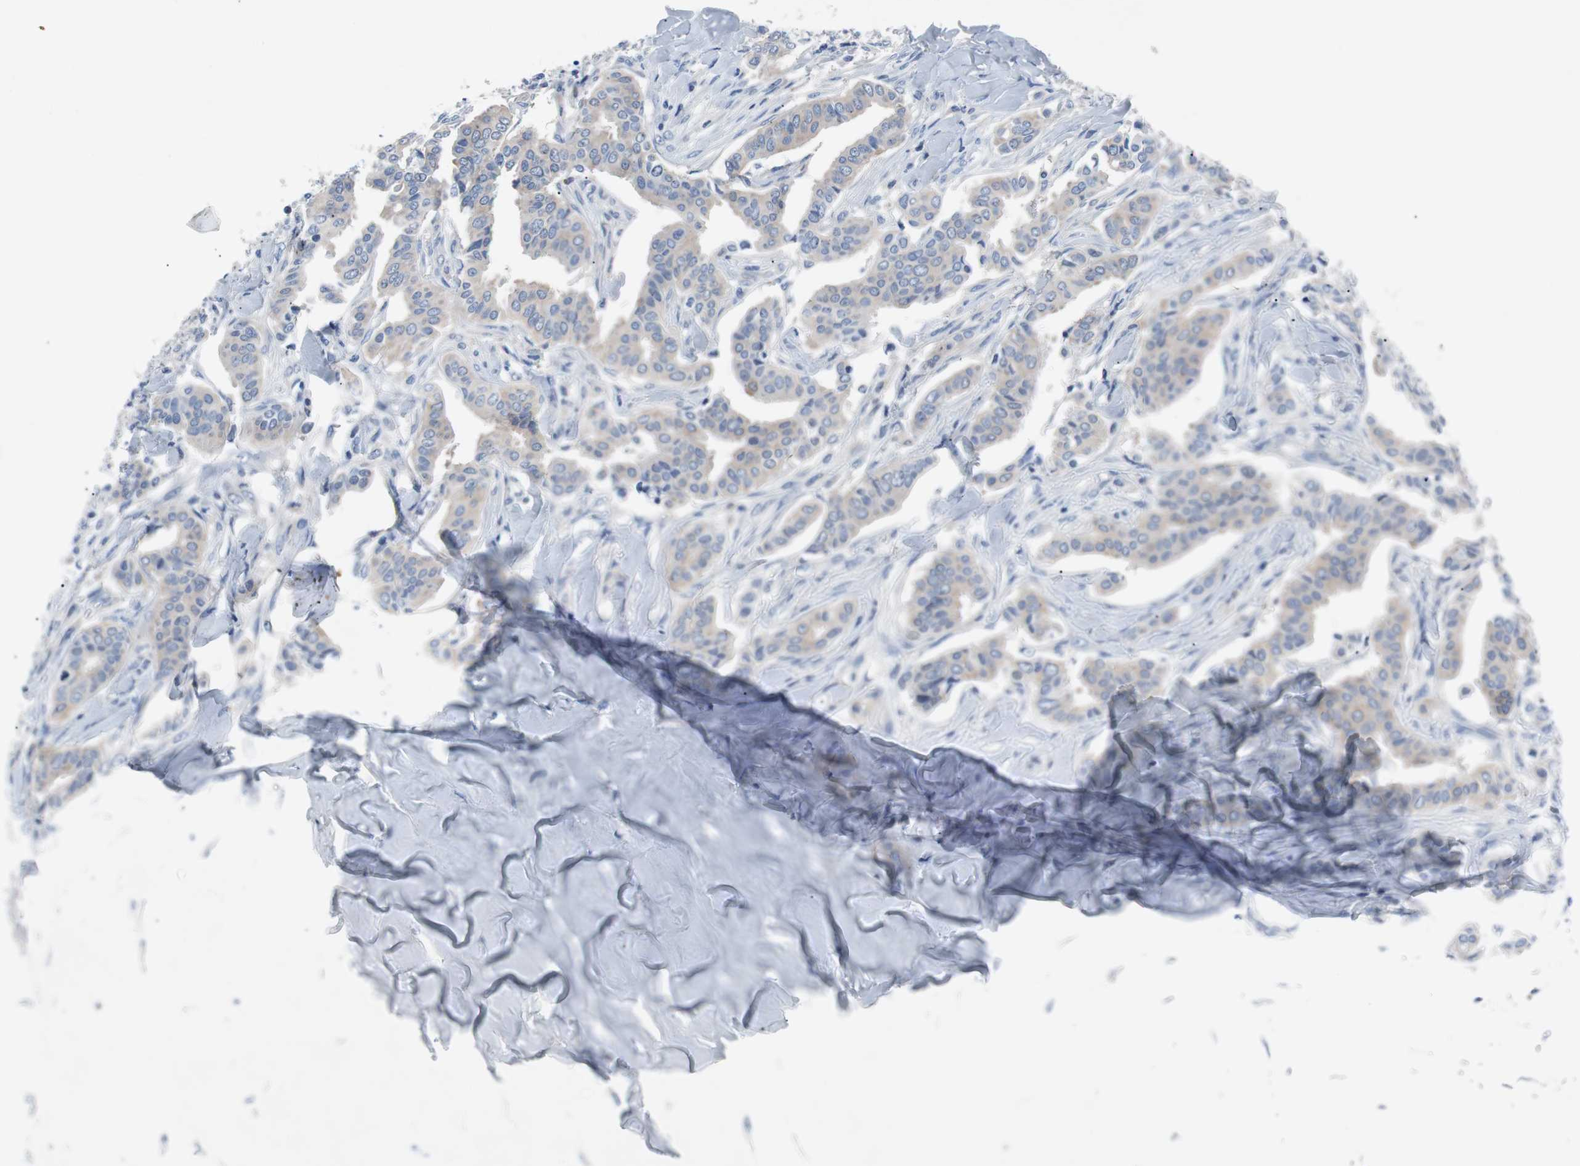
{"staining": {"intensity": "weak", "quantity": "25%-75%", "location": "cytoplasmic/membranous"}, "tissue": "head and neck cancer", "cell_type": "Tumor cells", "image_type": "cancer", "snomed": [{"axis": "morphology", "description": "Adenocarcinoma, NOS"}, {"axis": "topography", "description": "Salivary gland"}, {"axis": "topography", "description": "Head-Neck"}], "caption": "A brown stain labels weak cytoplasmic/membranous staining of a protein in human head and neck cancer tumor cells.", "gene": "EEF2K", "patient": {"sex": "female", "age": 59}}